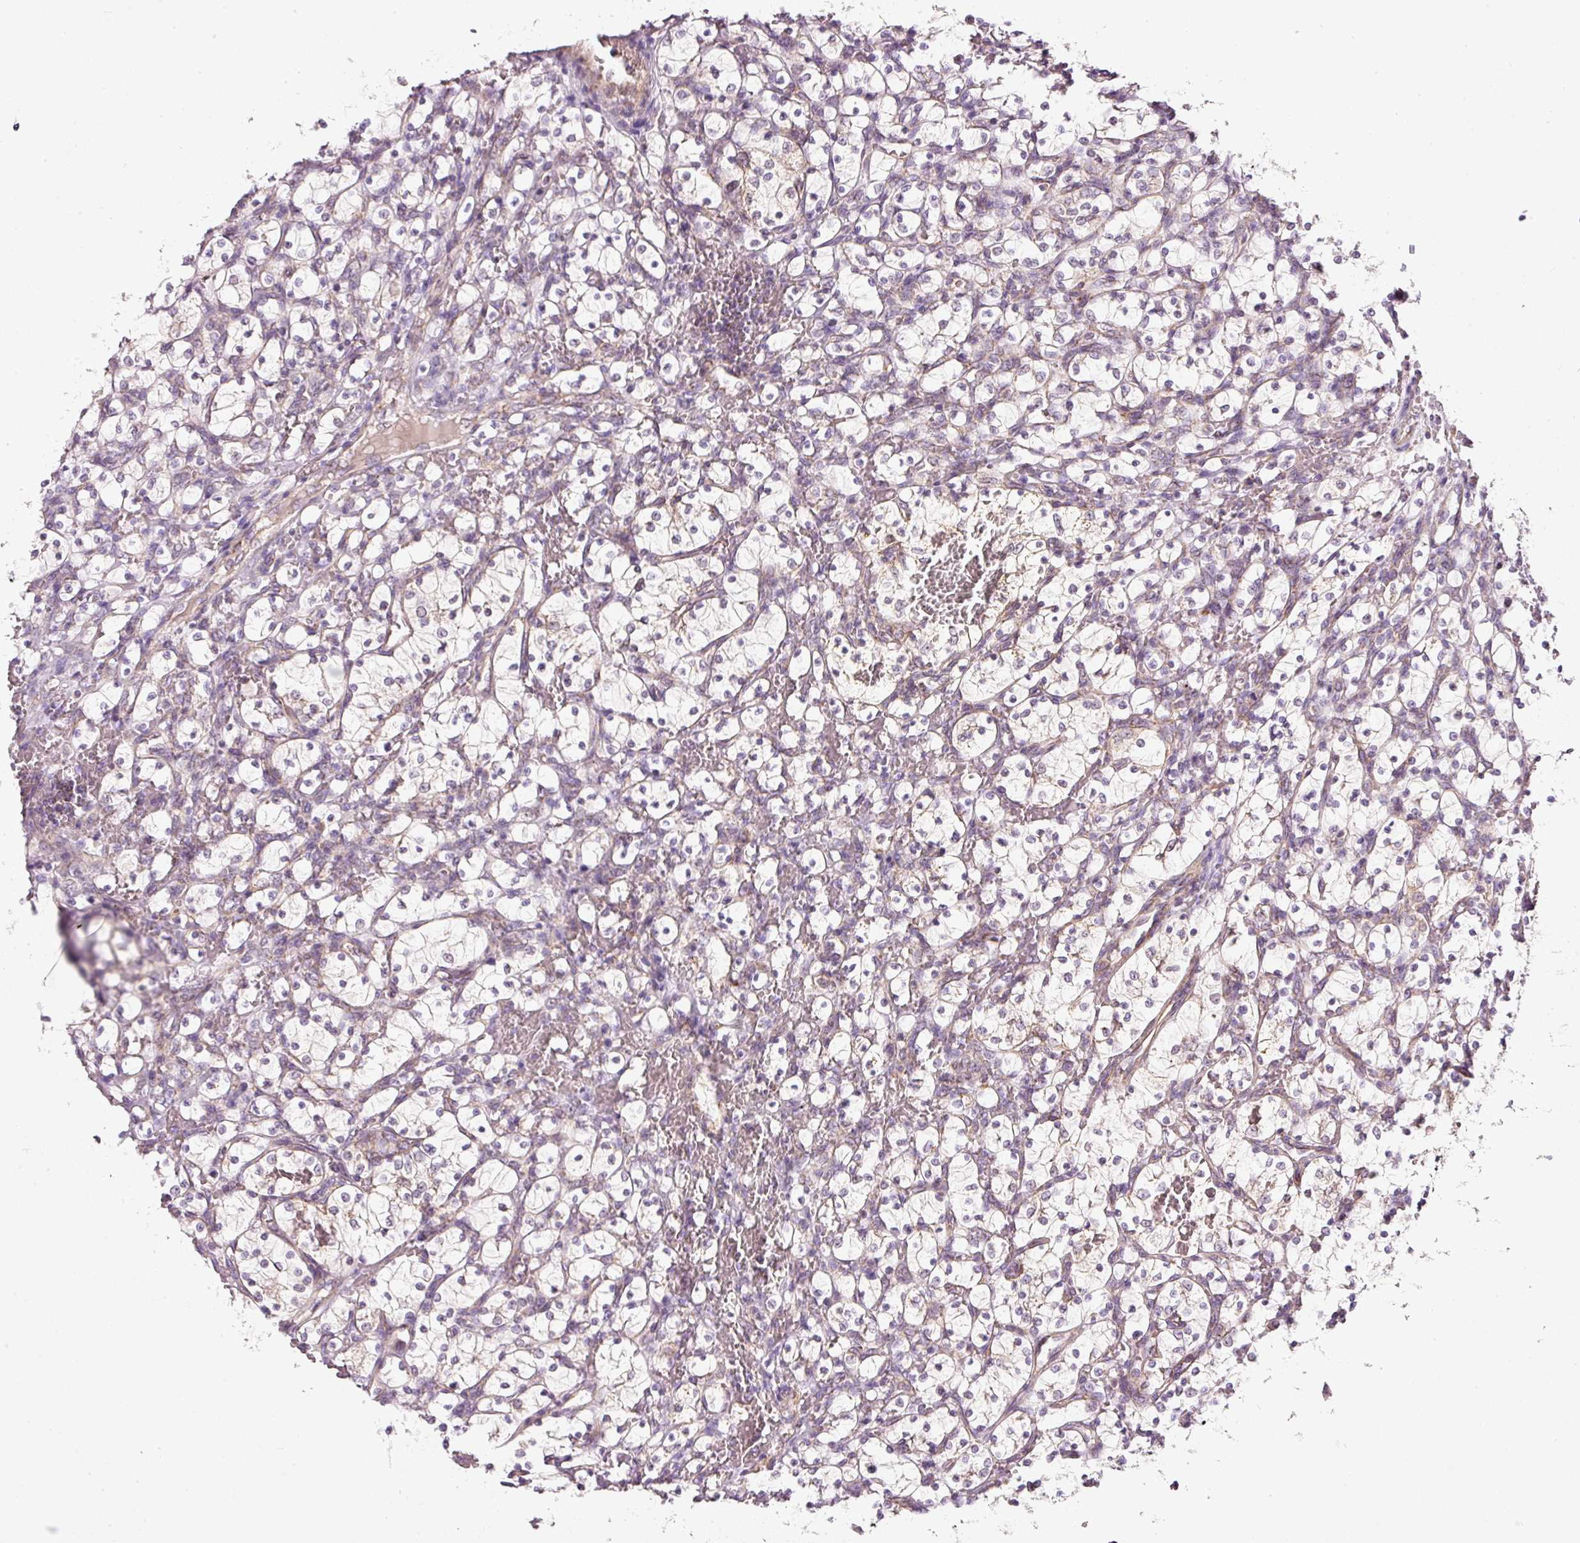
{"staining": {"intensity": "negative", "quantity": "none", "location": "none"}, "tissue": "renal cancer", "cell_type": "Tumor cells", "image_type": "cancer", "snomed": [{"axis": "morphology", "description": "Adenocarcinoma, NOS"}, {"axis": "topography", "description": "Kidney"}], "caption": "Immunohistochemistry (IHC) histopathology image of renal cancer stained for a protein (brown), which displays no expression in tumor cells. (Brightfield microscopy of DAB IHC at high magnification).", "gene": "FAM78B", "patient": {"sex": "female", "age": 69}}